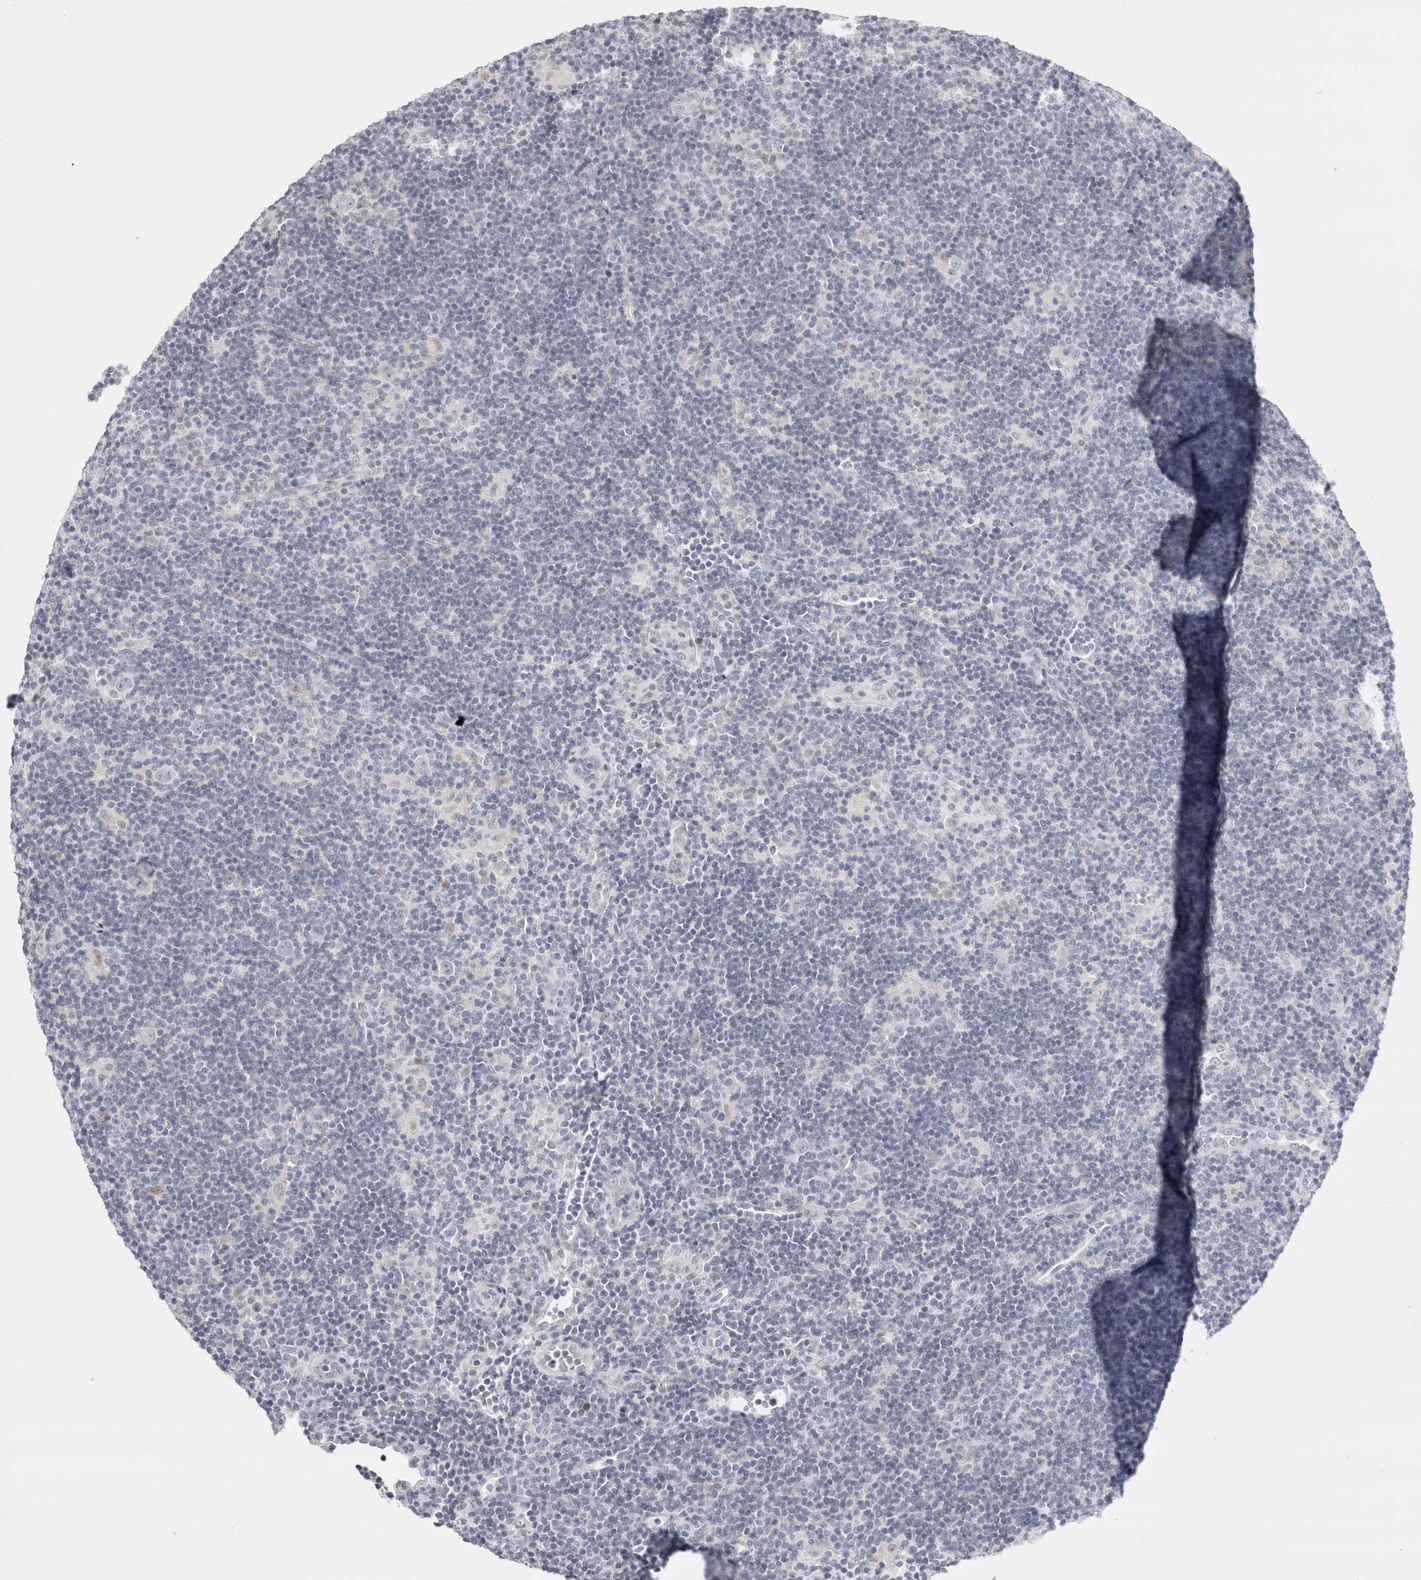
{"staining": {"intensity": "negative", "quantity": "none", "location": "none"}, "tissue": "lymphoma", "cell_type": "Tumor cells", "image_type": "cancer", "snomed": [{"axis": "morphology", "description": "Hodgkin's disease, NOS"}, {"axis": "topography", "description": "Lymph node"}], "caption": "Tumor cells are negative for brown protein staining in lymphoma.", "gene": "FNDC8", "patient": {"sex": "female", "age": 57}}